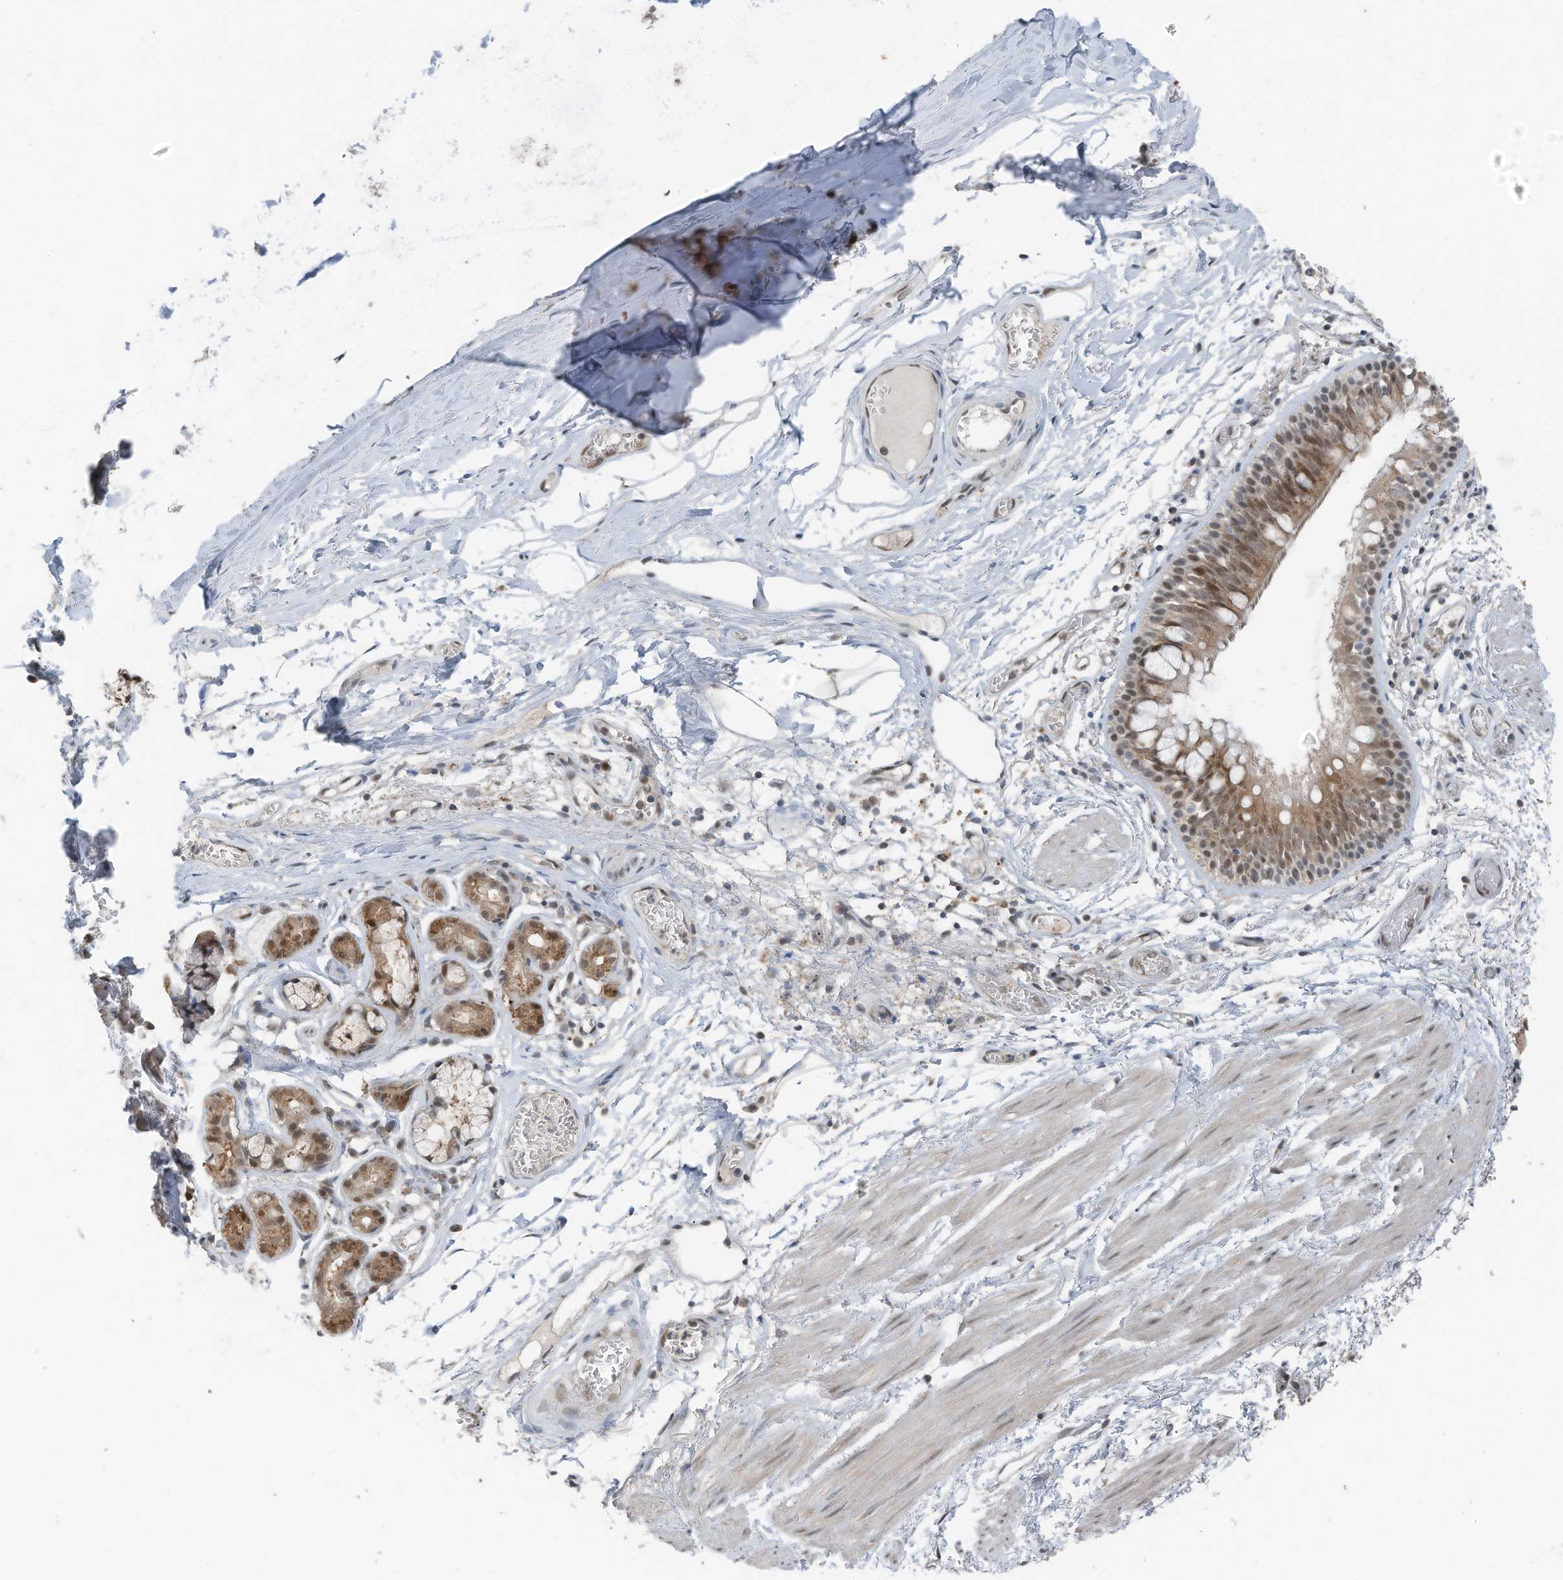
{"staining": {"intensity": "moderate", "quantity": ">75%", "location": "cytoplasmic/membranous,nuclear"}, "tissue": "bronchus", "cell_type": "Respiratory epithelial cells", "image_type": "normal", "snomed": [{"axis": "morphology", "description": "Normal tissue, NOS"}, {"axis": "topography", "description": "Bronchus"}, {"axis": "topography", "description": "Lung"}], "caption": "Immunohistochemistry (DAB (3,3'-diaminobenzidine)) staining of benign human bronchus shows moderate cytoplasmic/membranous,nuclear protein expression in approximately >75% of respiratory epithelial cells. The staining was performed using DAB, with brown indicating positive protein expression. Nuclei are stained blue with hematoxylin.", "gene": "TXNDC9", "patient": {"sex": "male", "age": 56}}